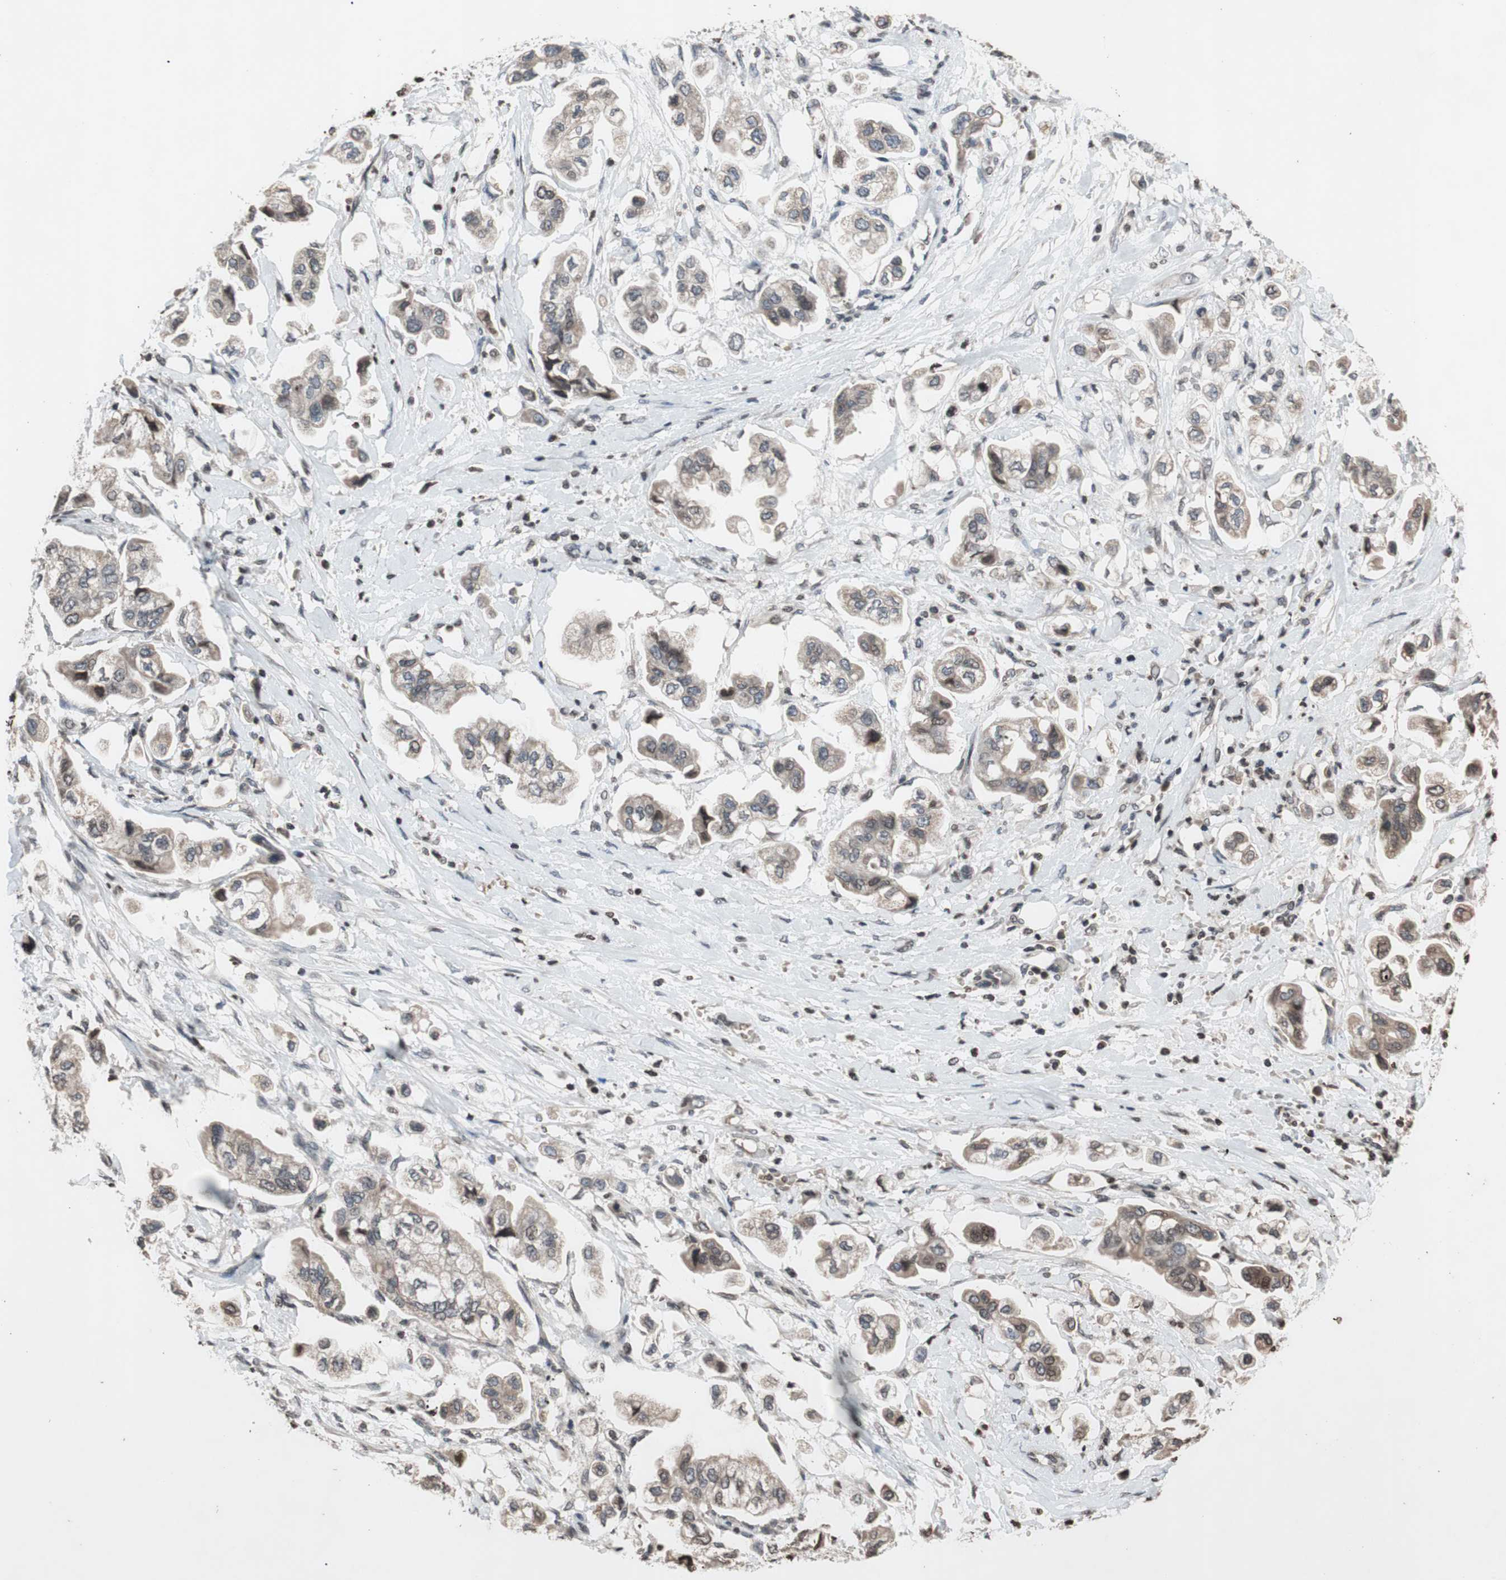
{"staining": {"intensity": "weak", "quantity": "<25%", "location": "cytoplasmic/membranous,nuclear"}, "tissue": "stomach cancer", "cell_type": "Tumor cells", "image_type": "cancer", "snomed": [{"axis": "morphology", "description": "Adenocarcinoma, NOS"}, {"axis": "topography", "description": "Stomach"}], "caption": "Immunohistochemistry of stomach cancer reveals no expression in tumor cells.", "gene": "MCM6", "patient": {"sex": "male", "age": 62}}